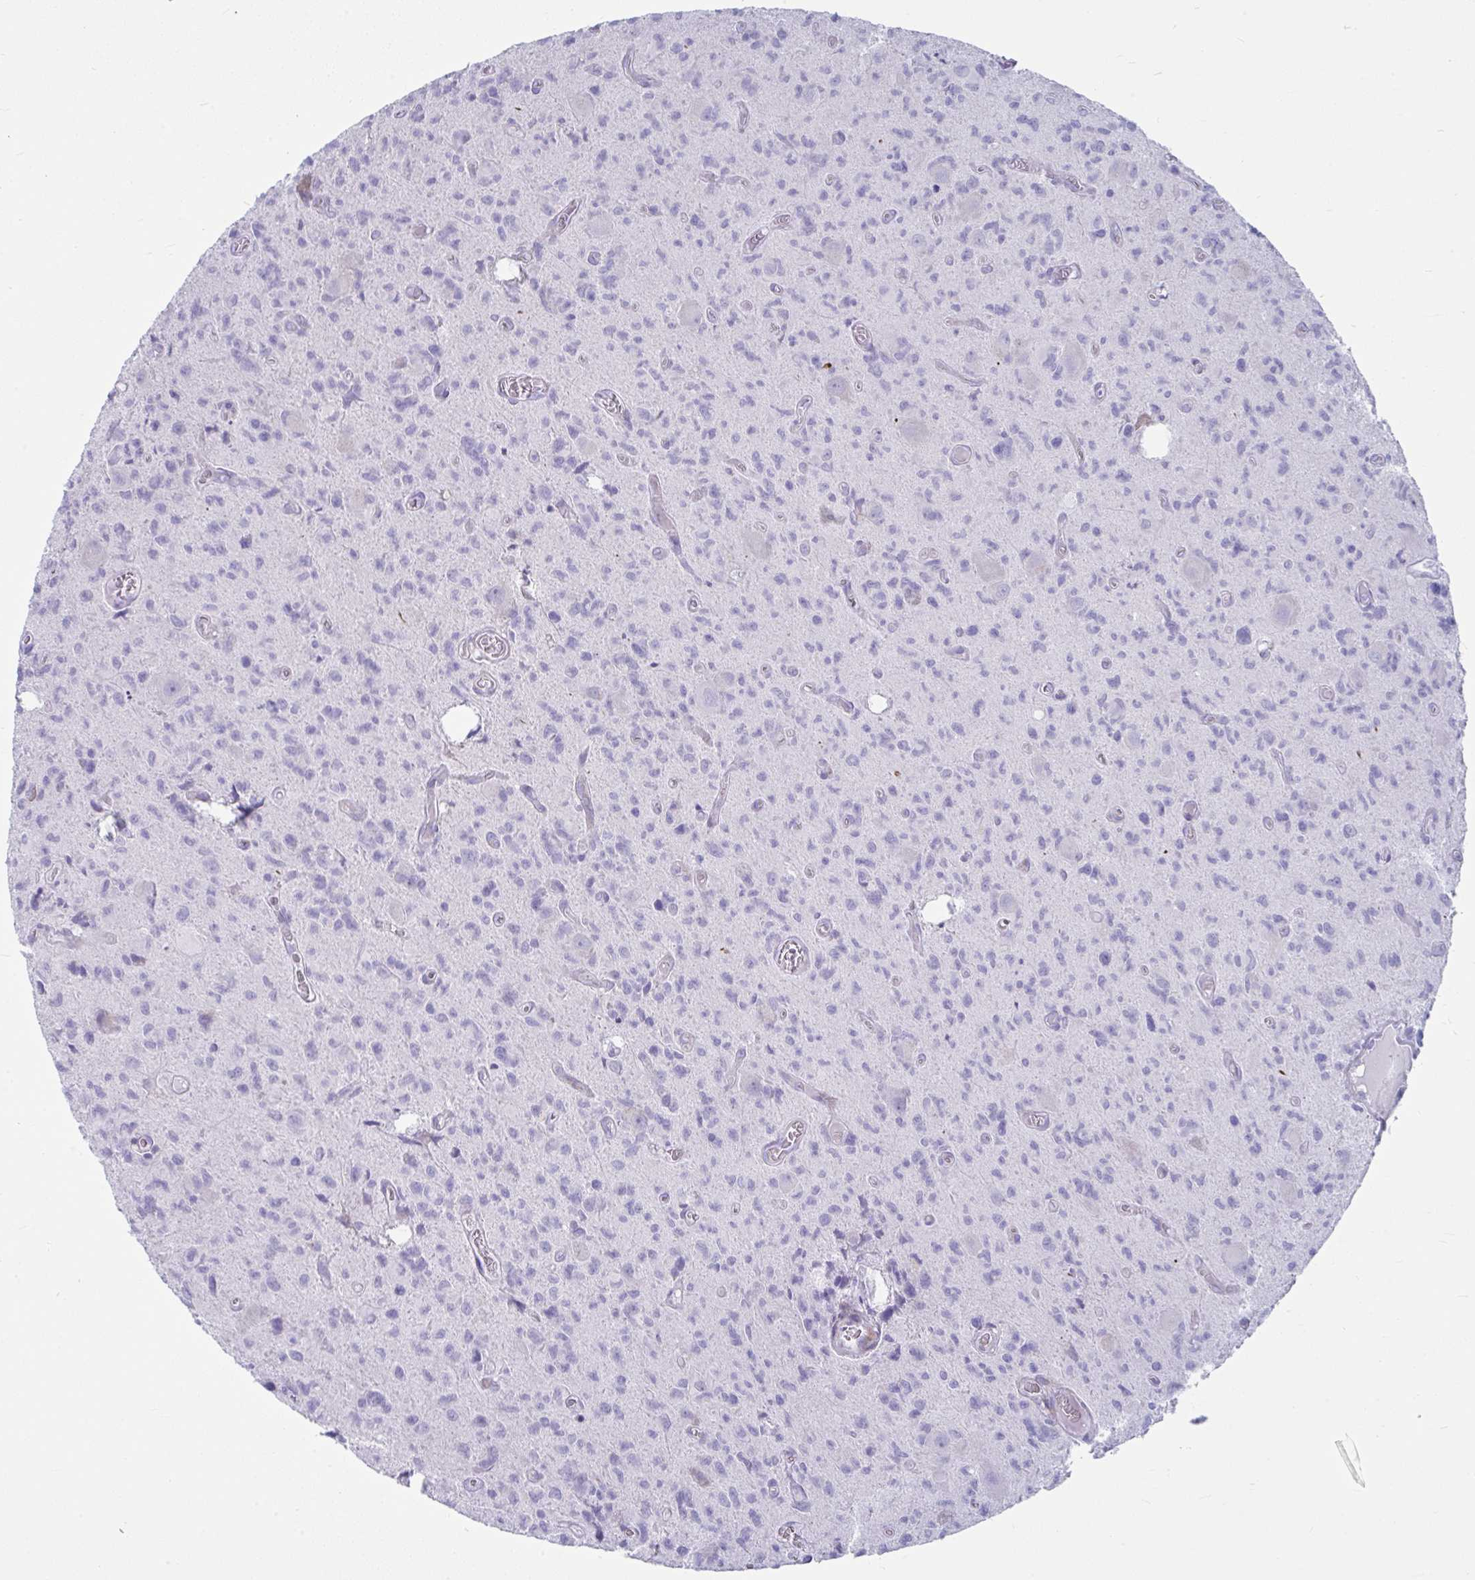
{"staining": {"intensity": "negative", "quantity": "none", "location": "none"}, "tissue": "glioma", "cell_type": "Tumor cells", "image_type": "cancer", "snomed": [{"axis": "morphology", "description": "Glioma, malignant, High grade"}, {"axis": "topography", "description": "Brain"}], "caption": "A histopathology image of malignant high-grade glioma stained for a protein demonstrates no brown staining in tumor cells.", "gene": "GRXCR2", "patient": {"sex": "male", "age": 76}}